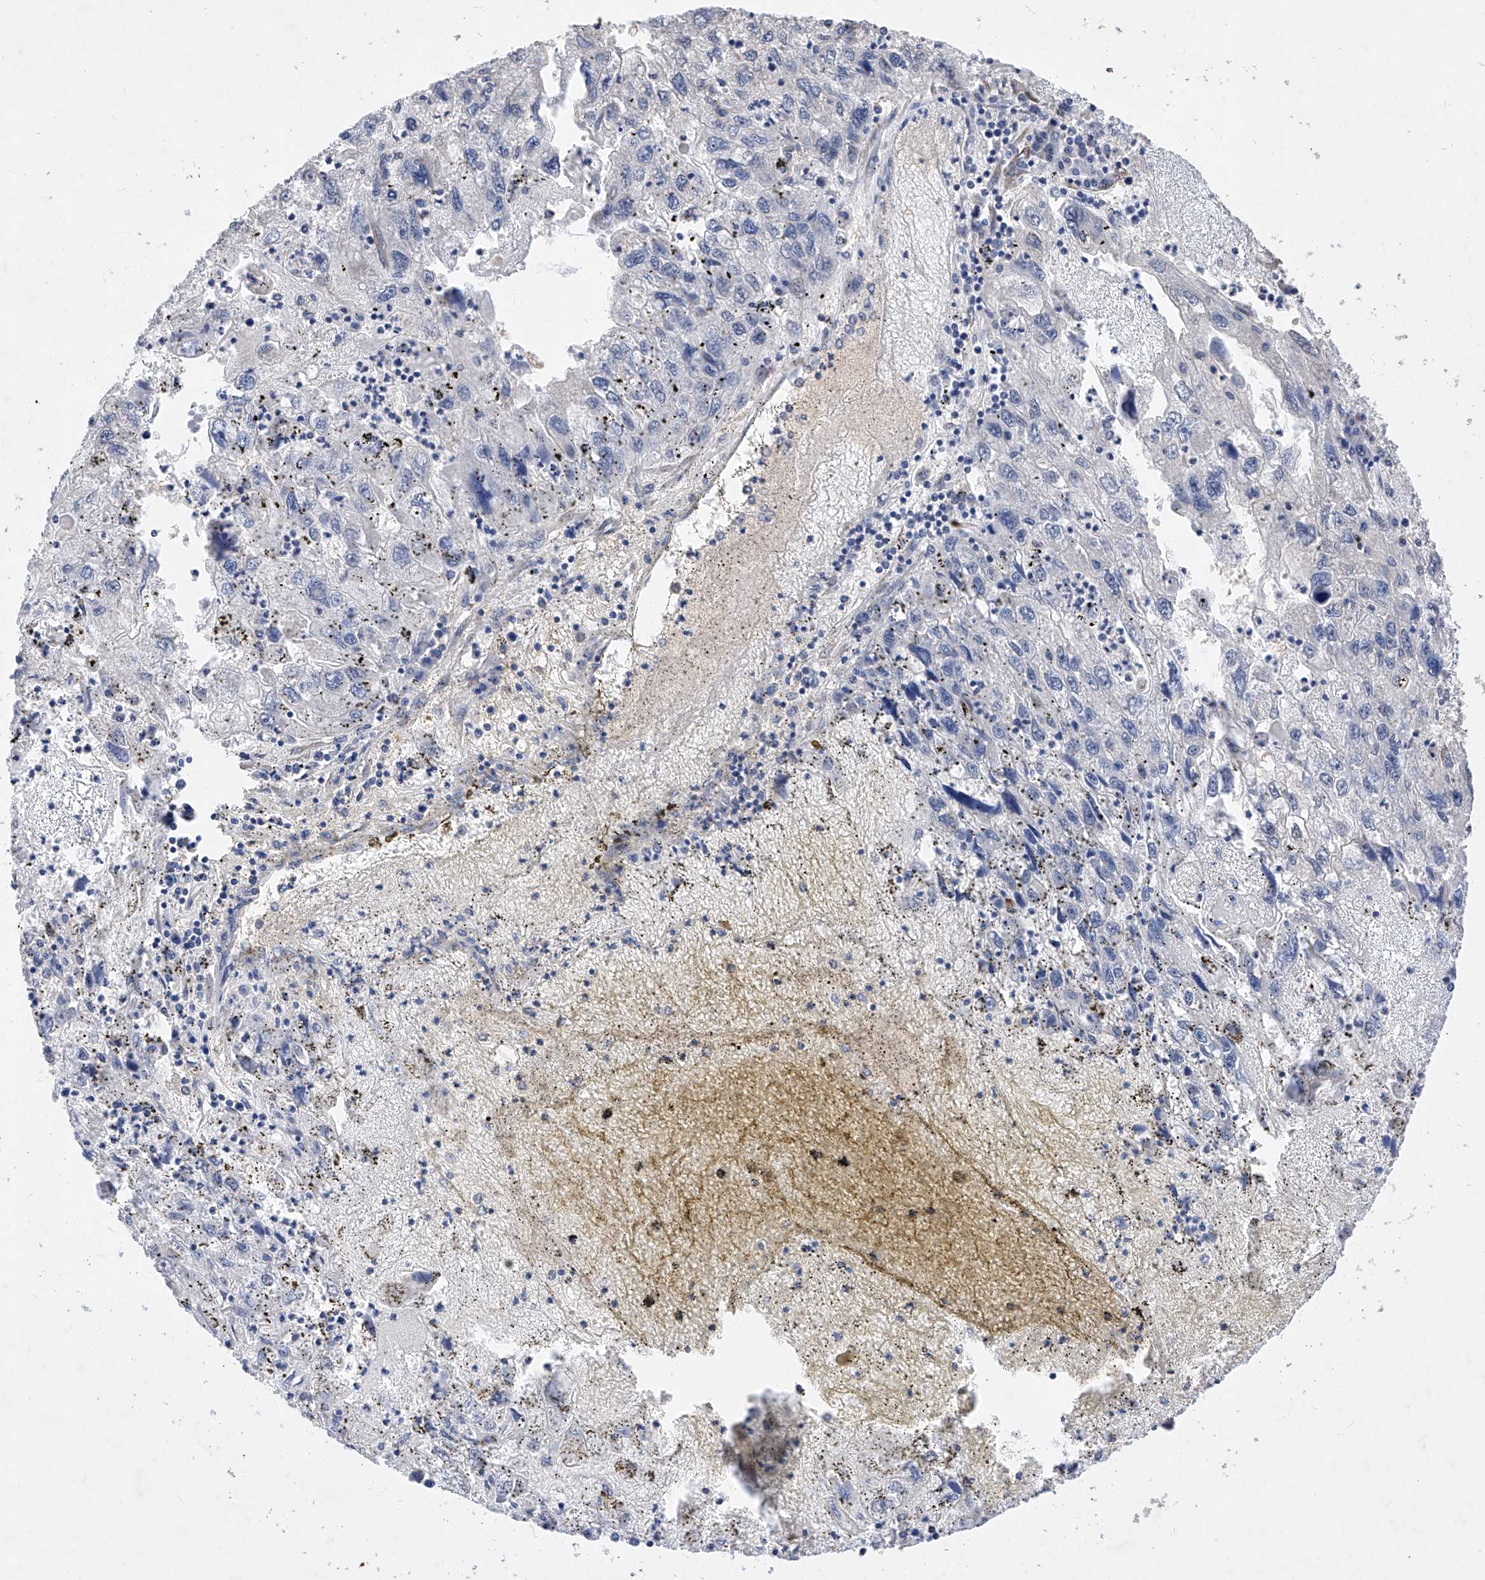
{"staining": {"intensity": "negative", "quantity": "none", "location": "none"}, "tissue": "endometrial cancer", "cell_type": "Tumor cells", "image_type": "cancer", "snomed": [{"axis": "morphology", "description": "Adenocarcinoma, NOS"}, {"axis": "topography", "description": "Endometrium"}], "caption": "There is no significant staining in tumor cells of adenocarcinoma (endometrial).", "gene": "ZSCAN4", "patient": {"sex": "female", "age": 49}}